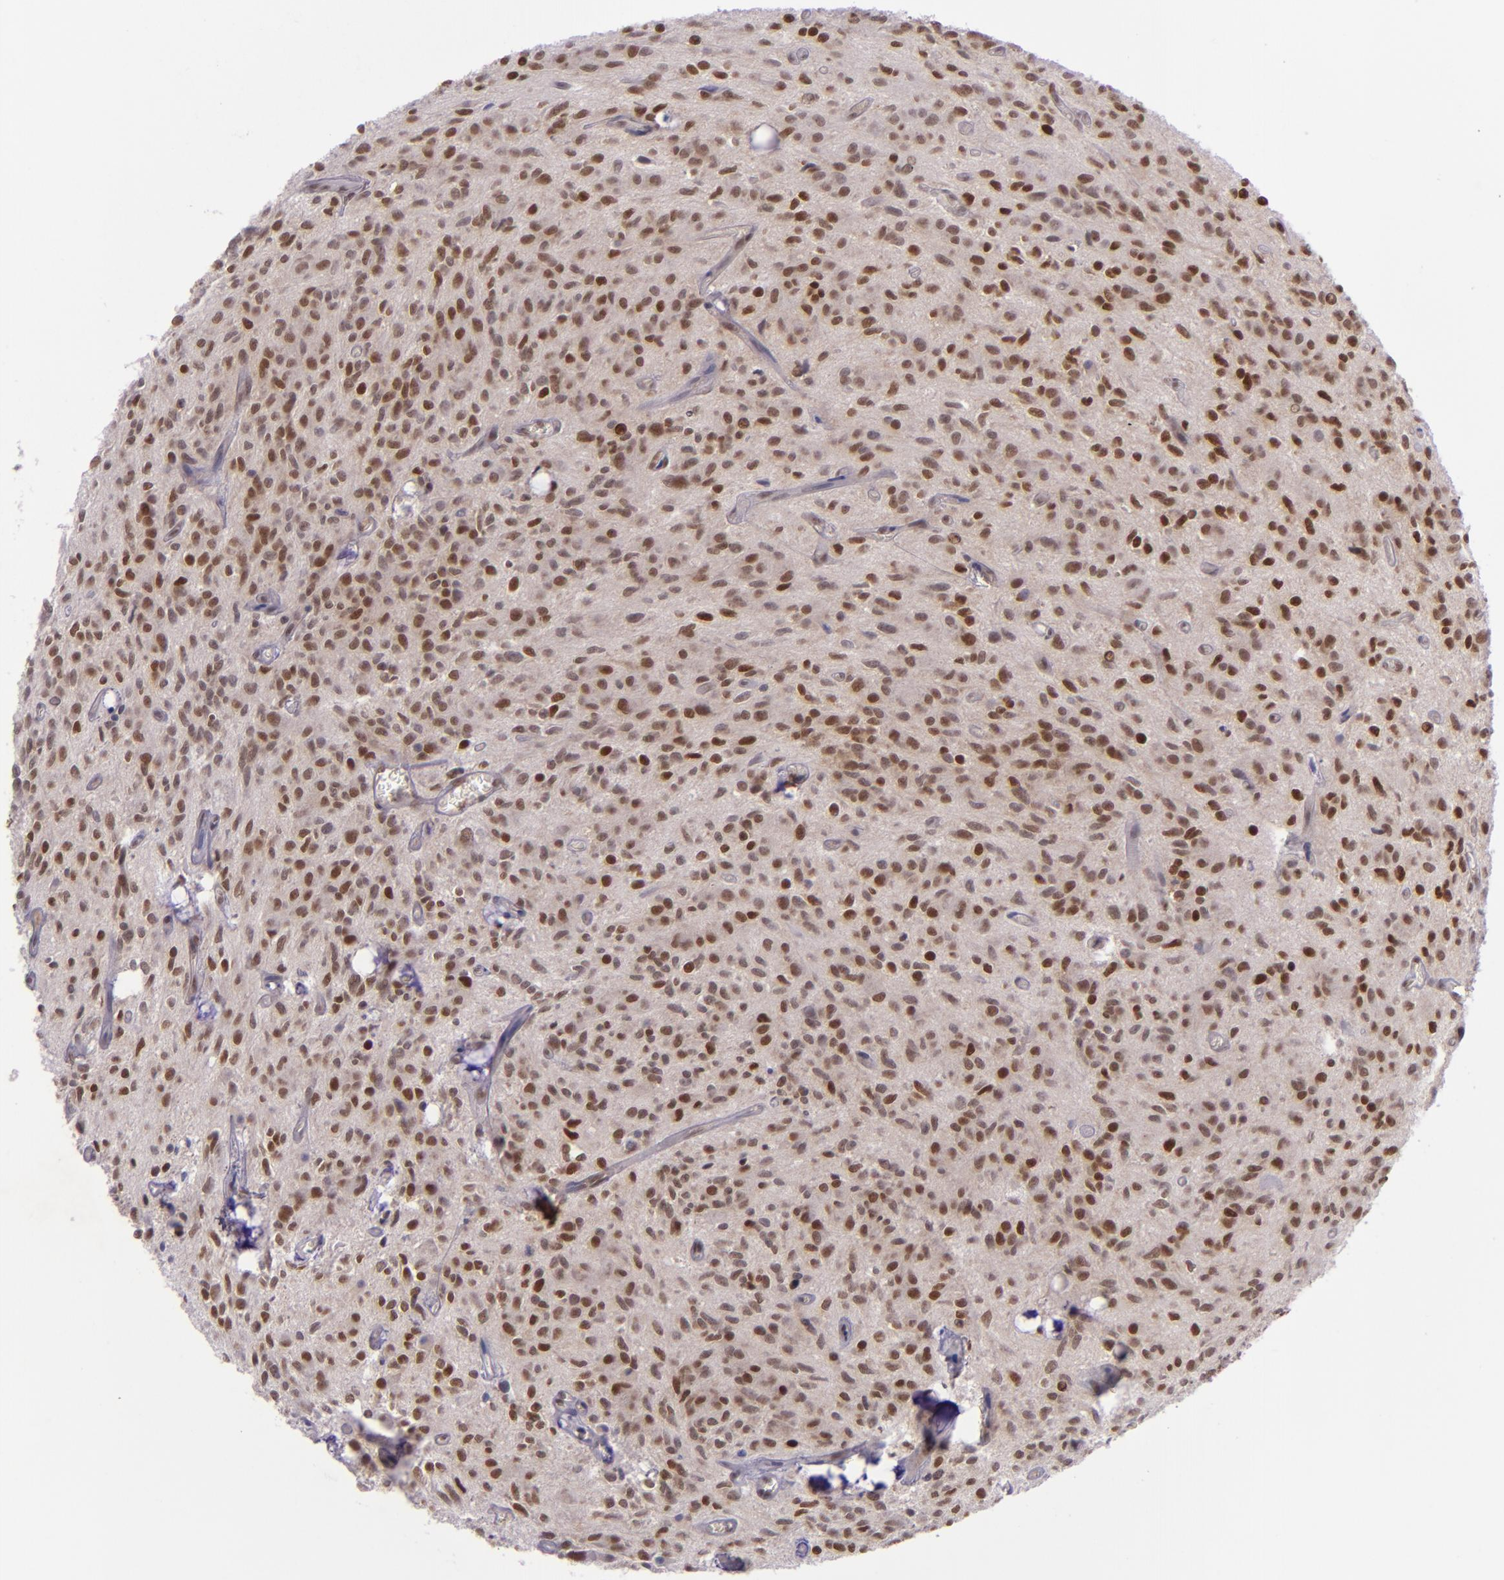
{"staining": {"intensity": "moderate", "quantity": "25%-75%", "location": "nuclear"}, "tissue": "glioma", "cell_type": "Tumor cells", "image_type": "cancer", "snomed": [{"axis": "morphology", "description": "Glioma, malignant, Low grade"}, {"axis": "topography", "description": "Brain"}], "caption": "The photomicrograph displays a brown stain indicating the presence of a protein in the nuclear of tumor cells in glioma. (Stains: DAB in brown, nuclei in blue, Microscopy: brightfield microscopy at high magnification).", "gene": "BAG1", "patient": {"sex": "female", "age": 15}}